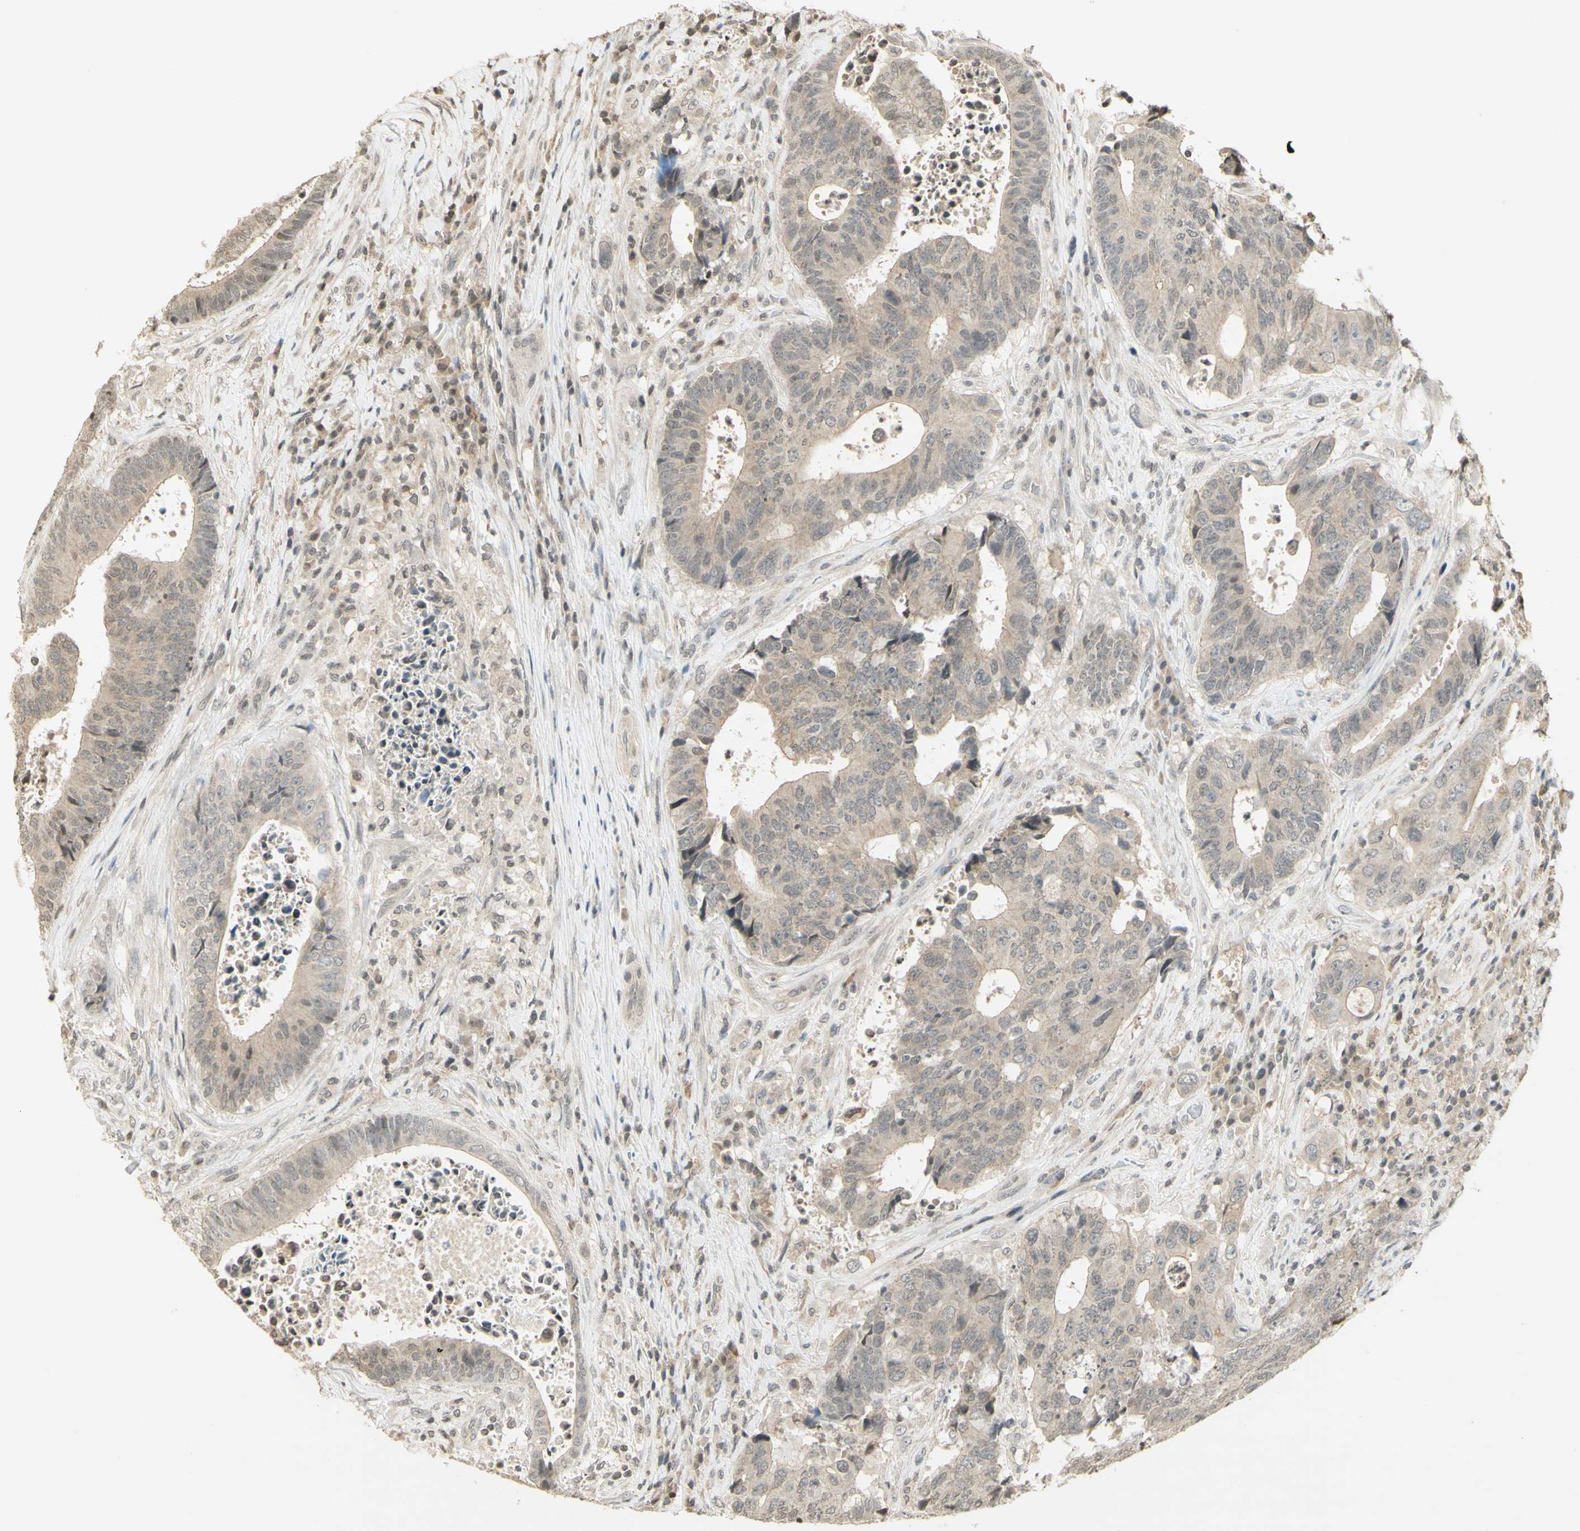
{"staining": {"intensity": "weak", "quantity": ">75%", "location": "cytoplasmic/membranous"}, "tissue": "colorectal cancer", "cell_type": "Tumor cells", "image_type": "cancer", "snomed": [{"axis": "morphology", "description": "Adenocarcinoma, NOS"}, {"axis": "topography", "description": "Rectum"}], "caption": "A high-resolution image shows immunohistochemistry (IHC) staining of colorectal cancer, which reveals weak cytoplasmic/membranous staining in approximately >75% of tumor cells. Ihc stains the protein in brown and the nuclei are stained blue.", "gene": "GLI1", "patient": {"sex": "male", "age": 72}}